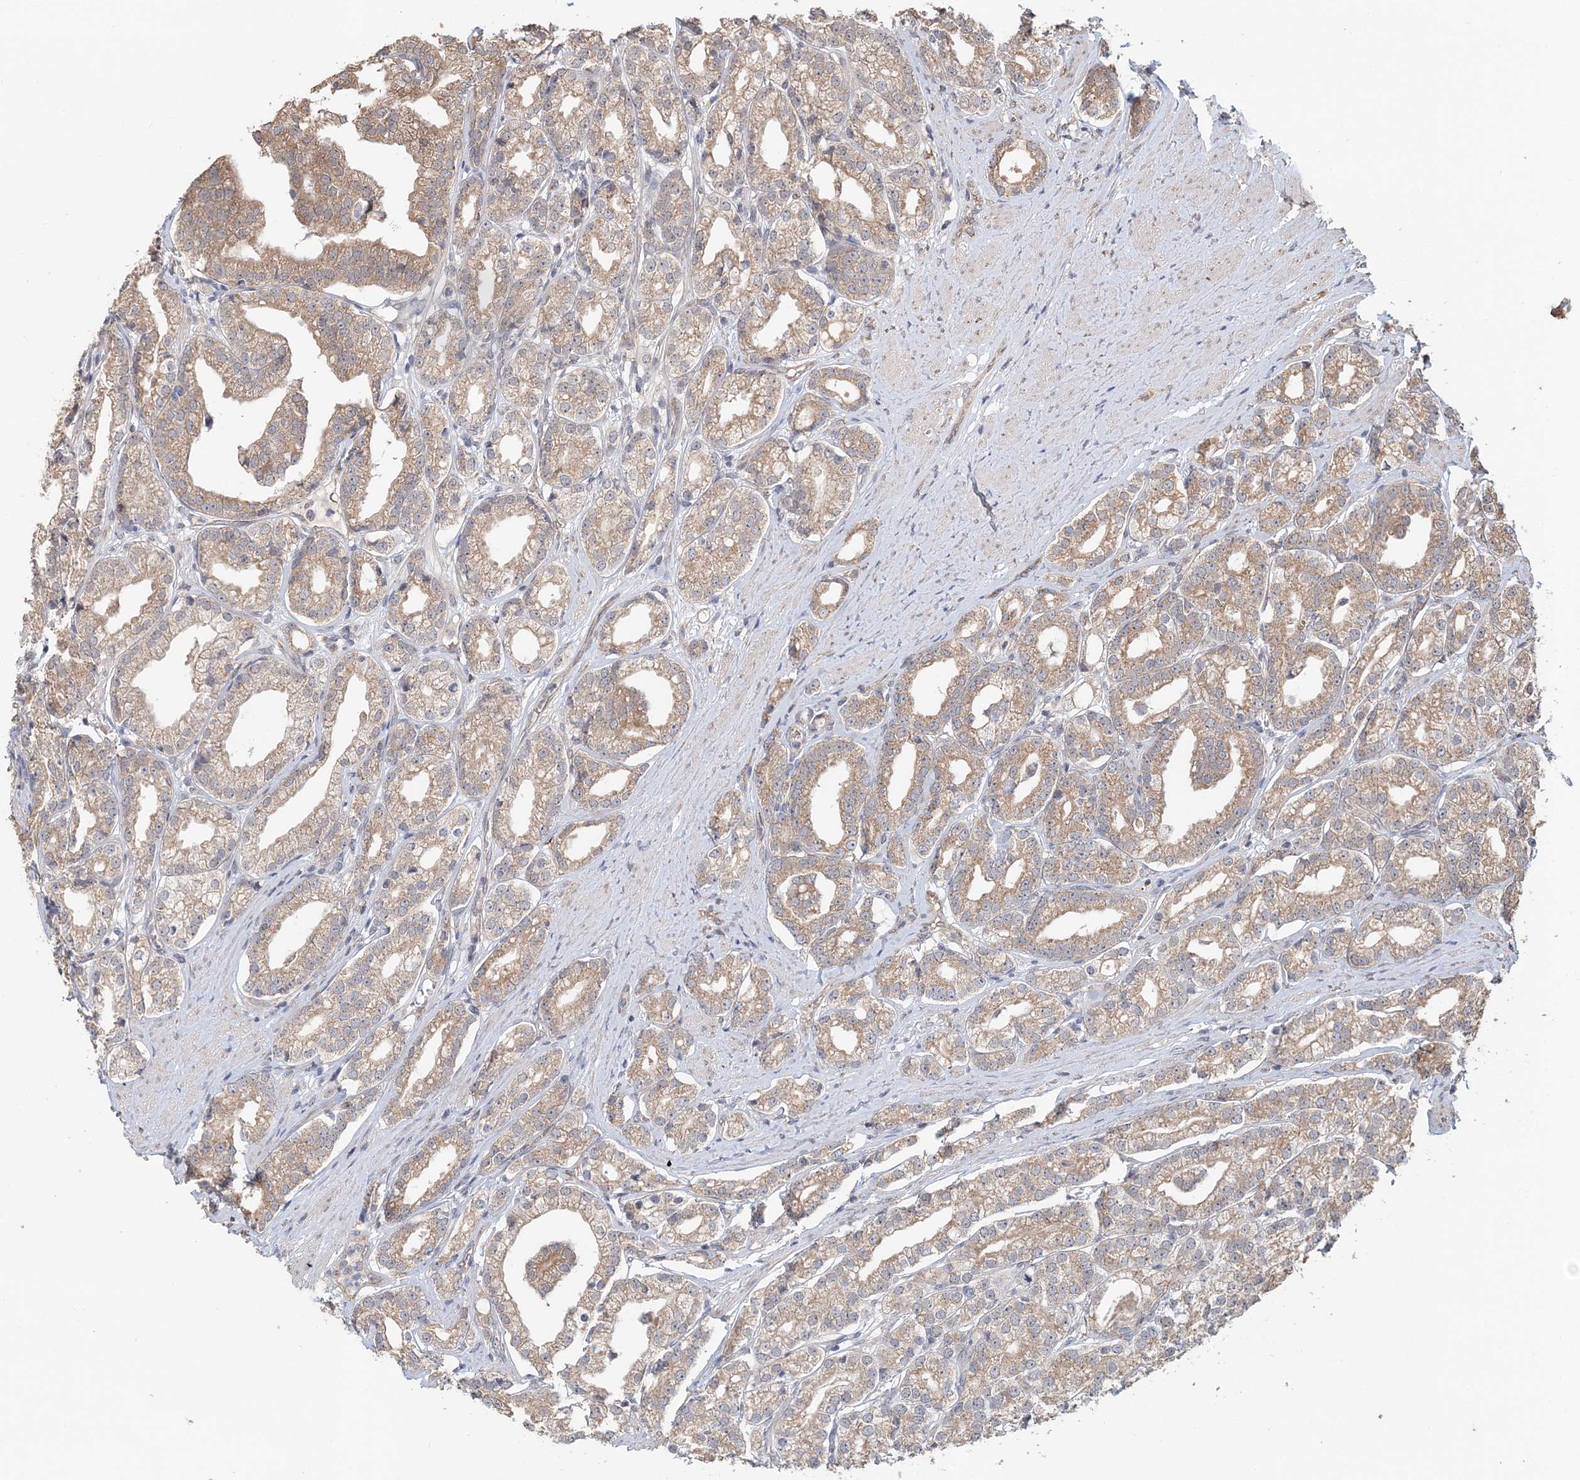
{"staining": {"intensity": "weak", "quantity": ">75%", "location": "cytoplasmic/membranous"}, "tissue": "prostate cancer", "cell_type": "Tumor cells", "image_type": "cancer", "snomed": [{"axis": "morphology", "description": "Adenocarcinoma, High grade"}, {"axis": "topography", "description": "Prostate"}], "caption": "Immunohistochemical staining of prostate cancer (adenocarcinoma (high-grade)) reveals weak cytoplasmic/membranous protein positivity in approximately >75% of tumor cells. Using DAB (brown) and hematoxylin (blue) stains, captured at high magnification using brightfield microscopy.", "gene": "FBXO38", "patient": {"sex": "male", "age": 69}}